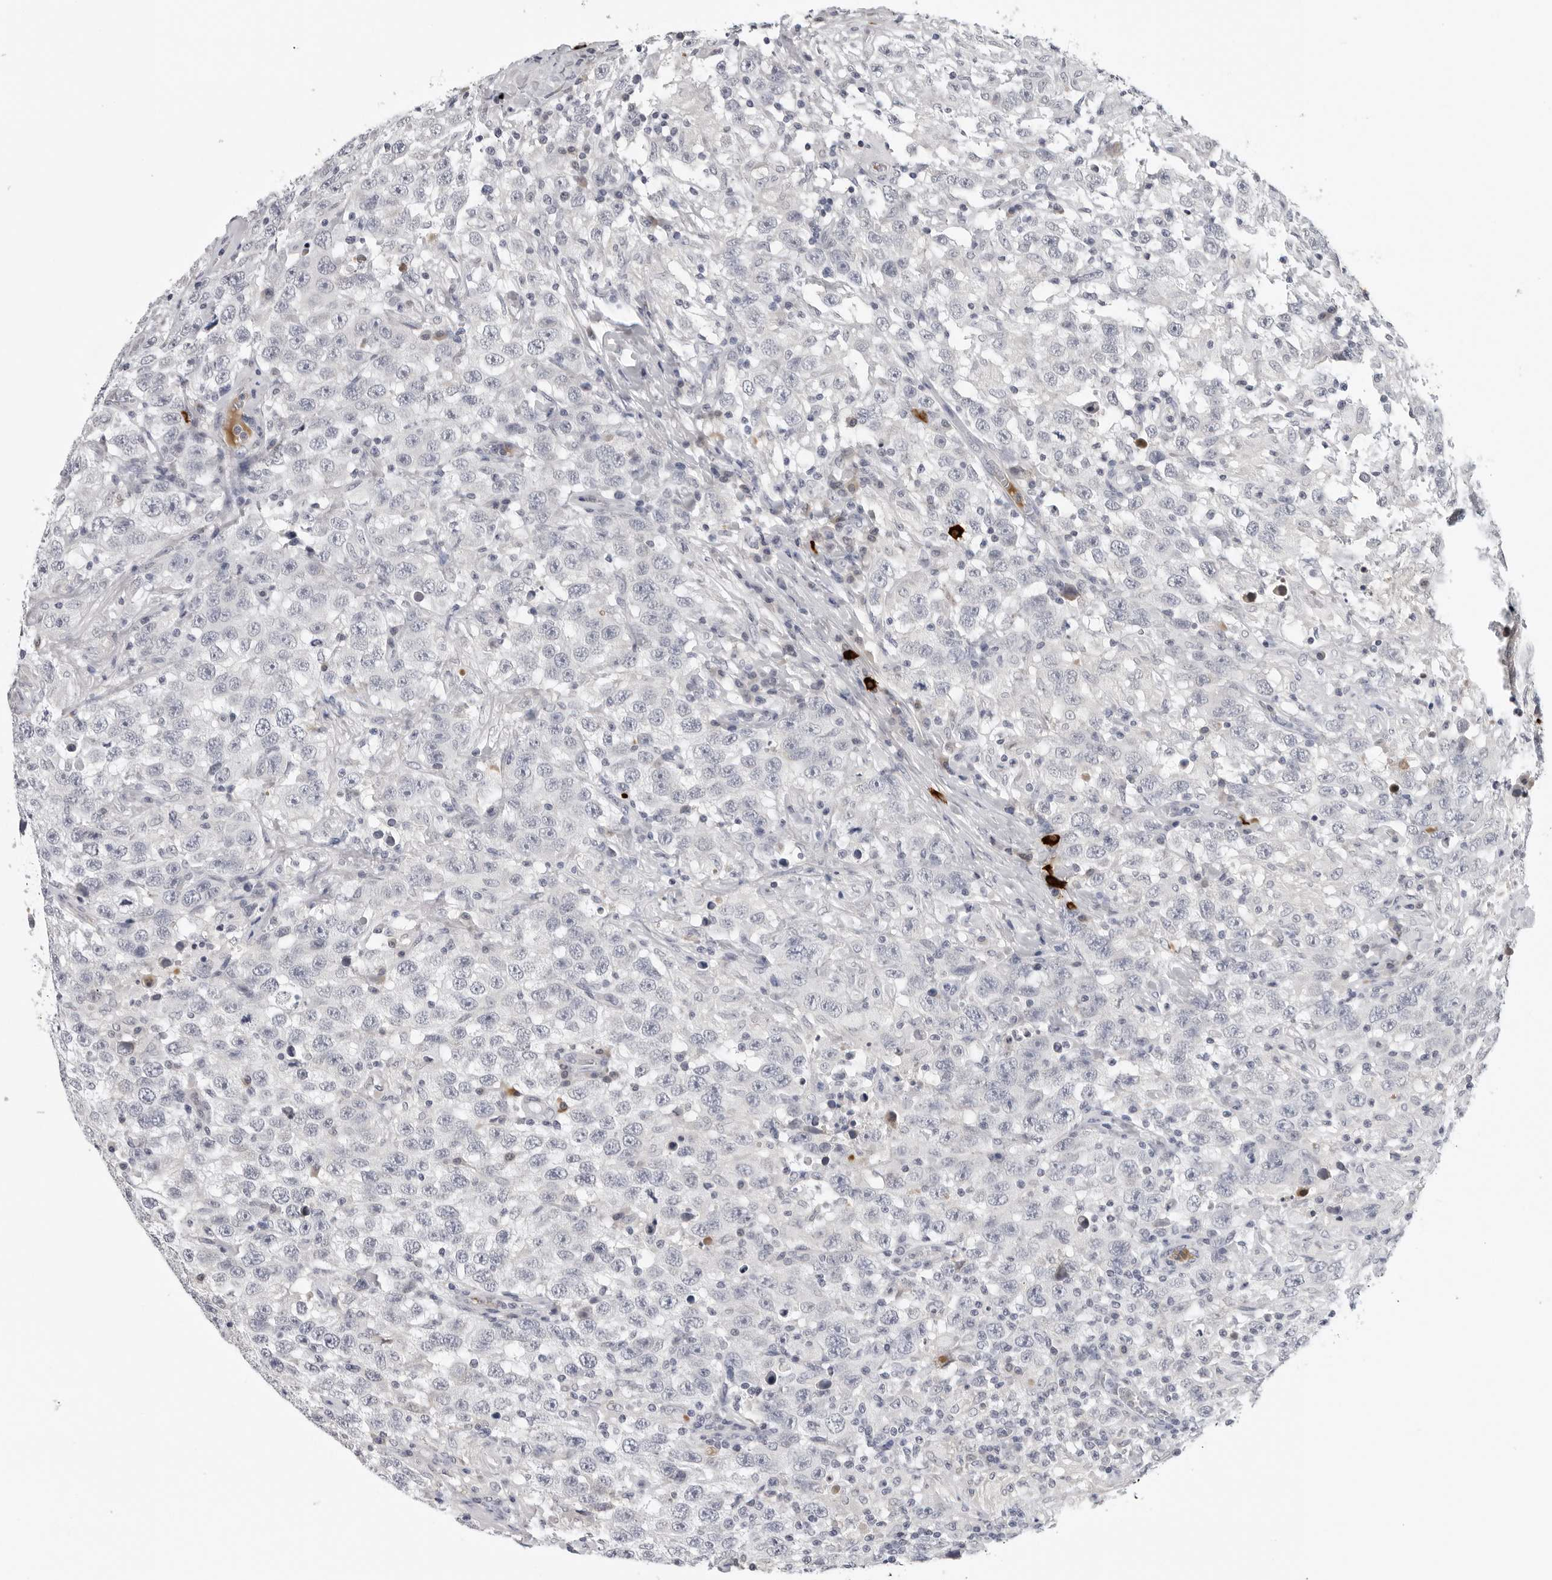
{"staining": {"intensity": "negative", "quantity": "none", "location": "none"}, "tissue": "testis cancer", "cell_type": "Tumor cells", "image_type": "cancer", "snomed": [{"axis": "morphology", "description": "Seminoma, NOS"}, {"axis": "topography", "description": "Testis"}], "caption": "Immunohistochemistry (IHC) of human testis cancer shows no expression in tumor cells.", "gene": "ZNF502", "patient": {"sex": "male", "age": 41}}